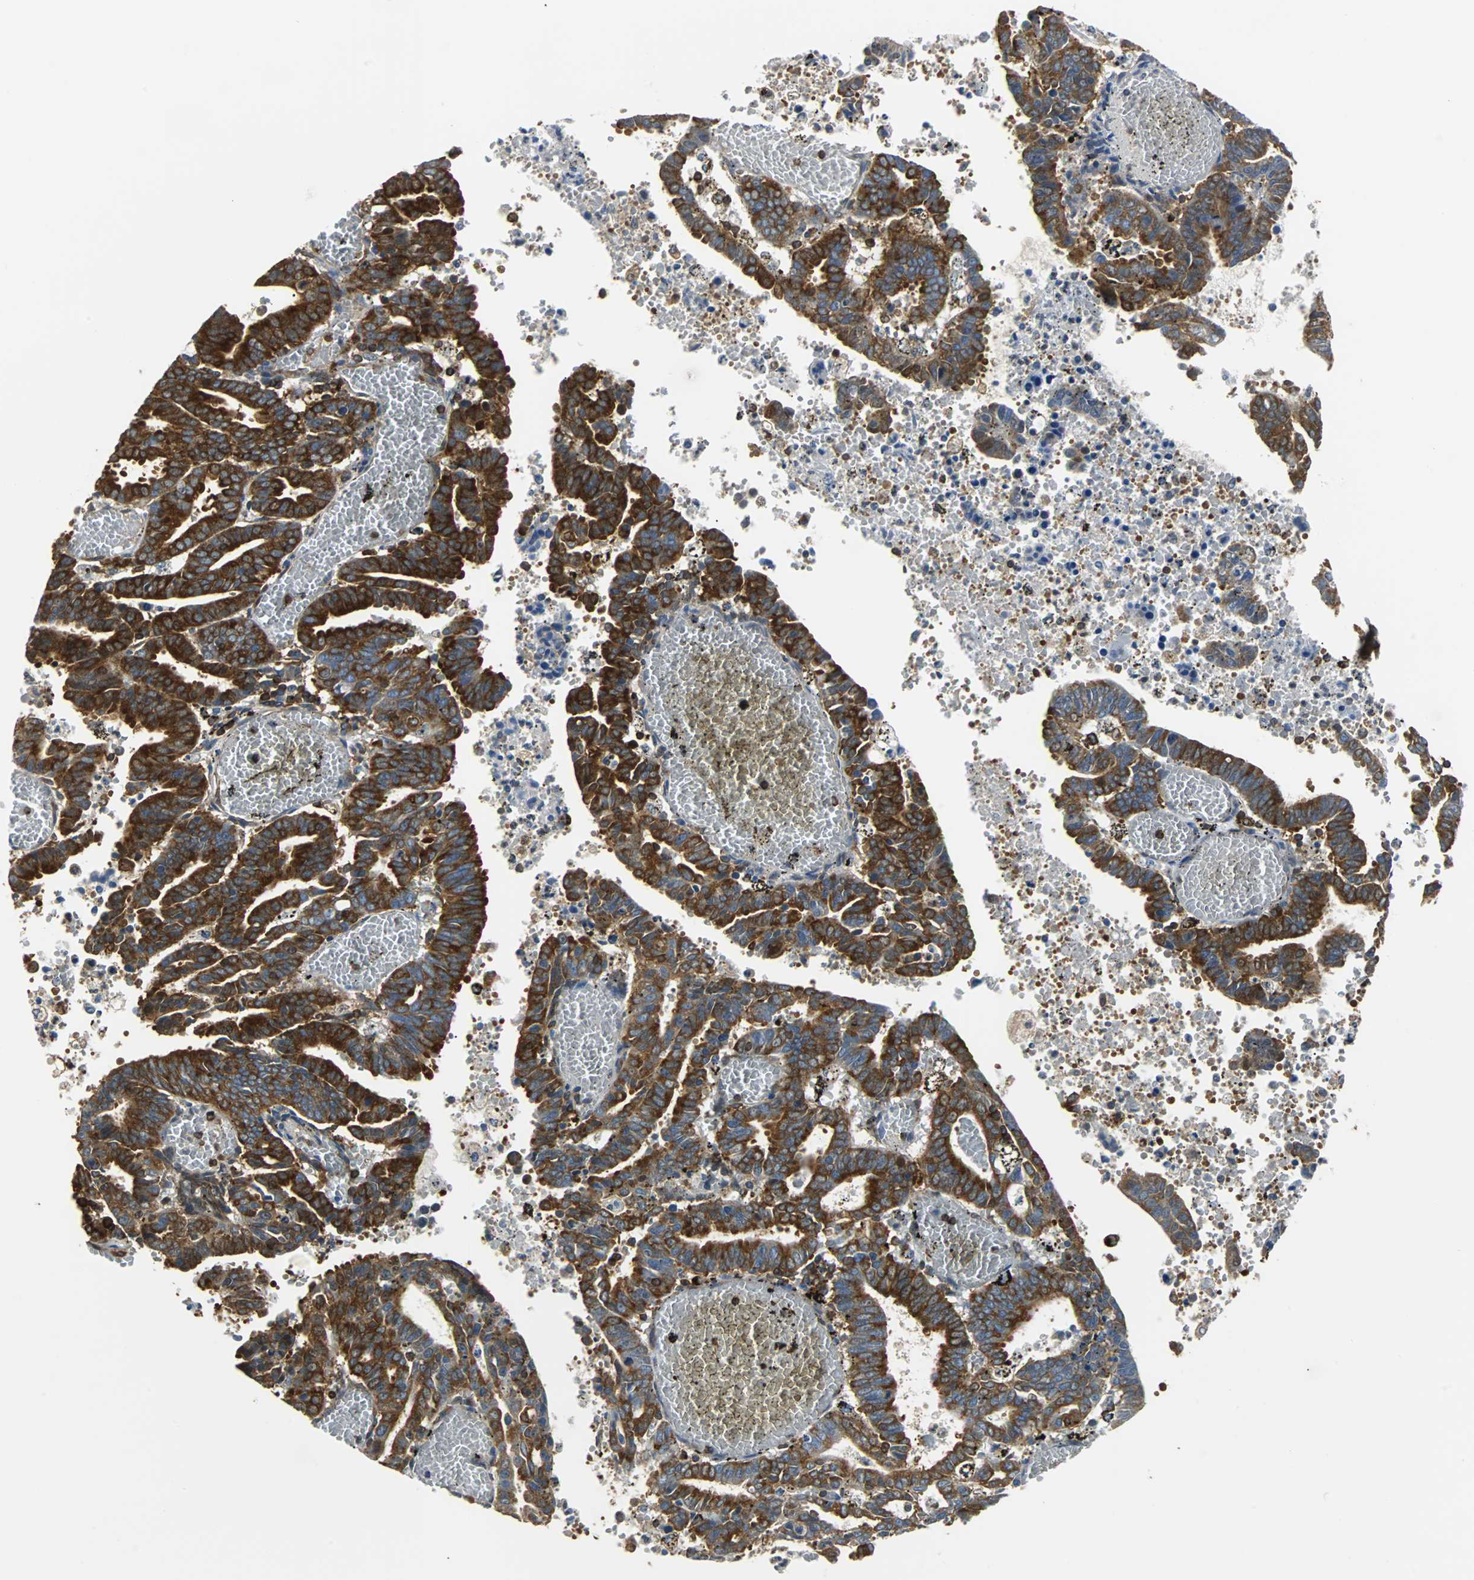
{"staining": {"intensity": "strong", "quantity": ">75%", "location": "cytoplasmic/membranous"}, "tissue": "endometrial cancer", "cell_type": "Tumor cells", "image_type": "cancer", "snomed": [{"axis": "morphology", "description": "Adenocarcinoma, NOS"}, {"axis": "topography", "description": "Uterus"}], "caption": "Immunohistochemical staining of human endometrial cancer (adenocarcinoma) shows strong cytoplasmic/membranous protein expression in approximately >75% of tumor cells.", "gene": "RELA", "patient": {"sex": "female", "age": 83}}